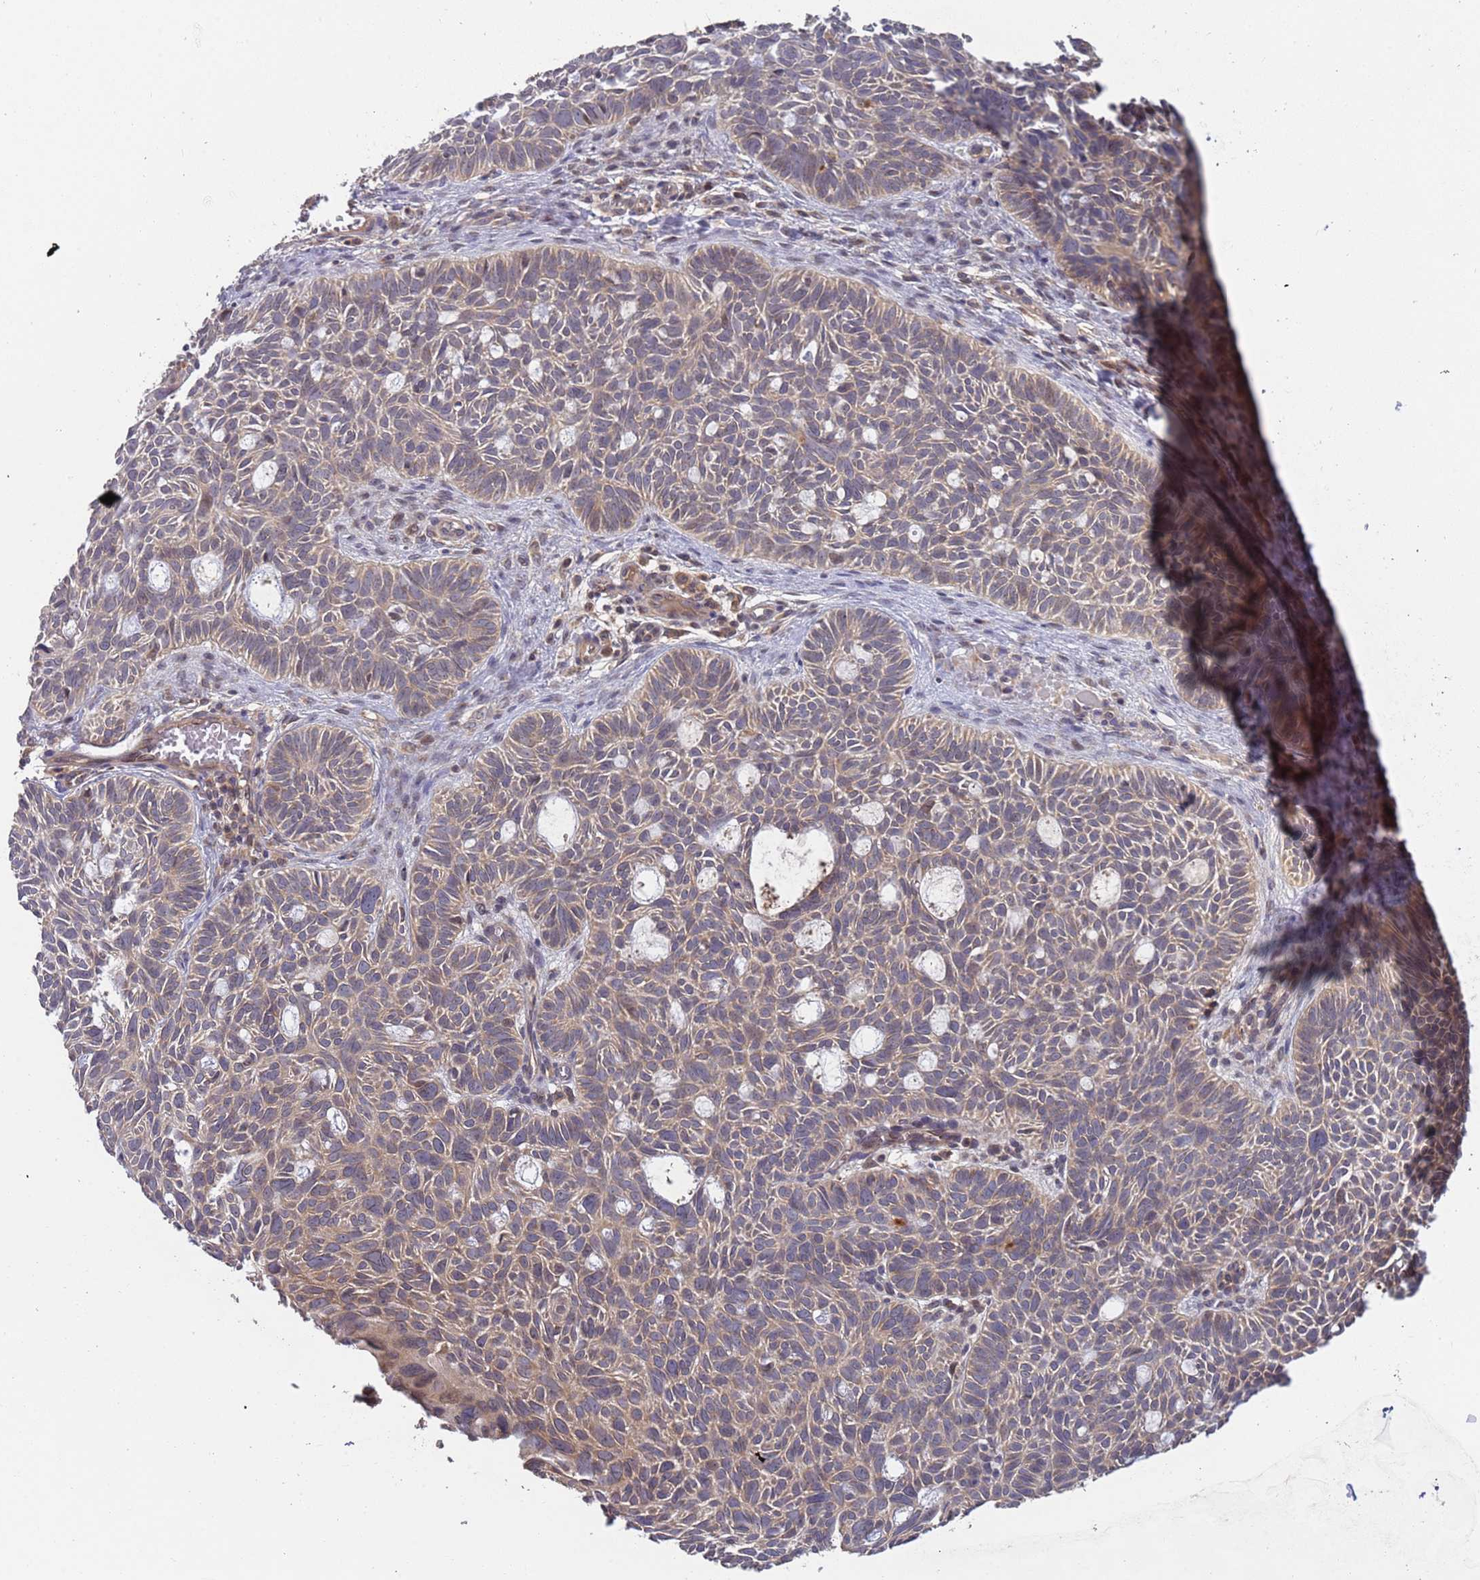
{"staining": {"intensity": "moderate", "quantity": "25%-75%", "location": "cytoplasmic/membranous"}, "tissue": "skin cancer", "cell_type": "Tumor cells", "image_type": "cancer", "snomed": [{"axis": "morphology", "description": "Basal cell carcinoma"}, {"axis": "topography", "description": "Skin"}], "caption": "This is an image of IHC staining of skin cancer, which shows moderate staining in the cytoplasmic/membranous of tumor cells.", "gene": "OR5A2", "patient": {"sex": "male", "age": 69}}